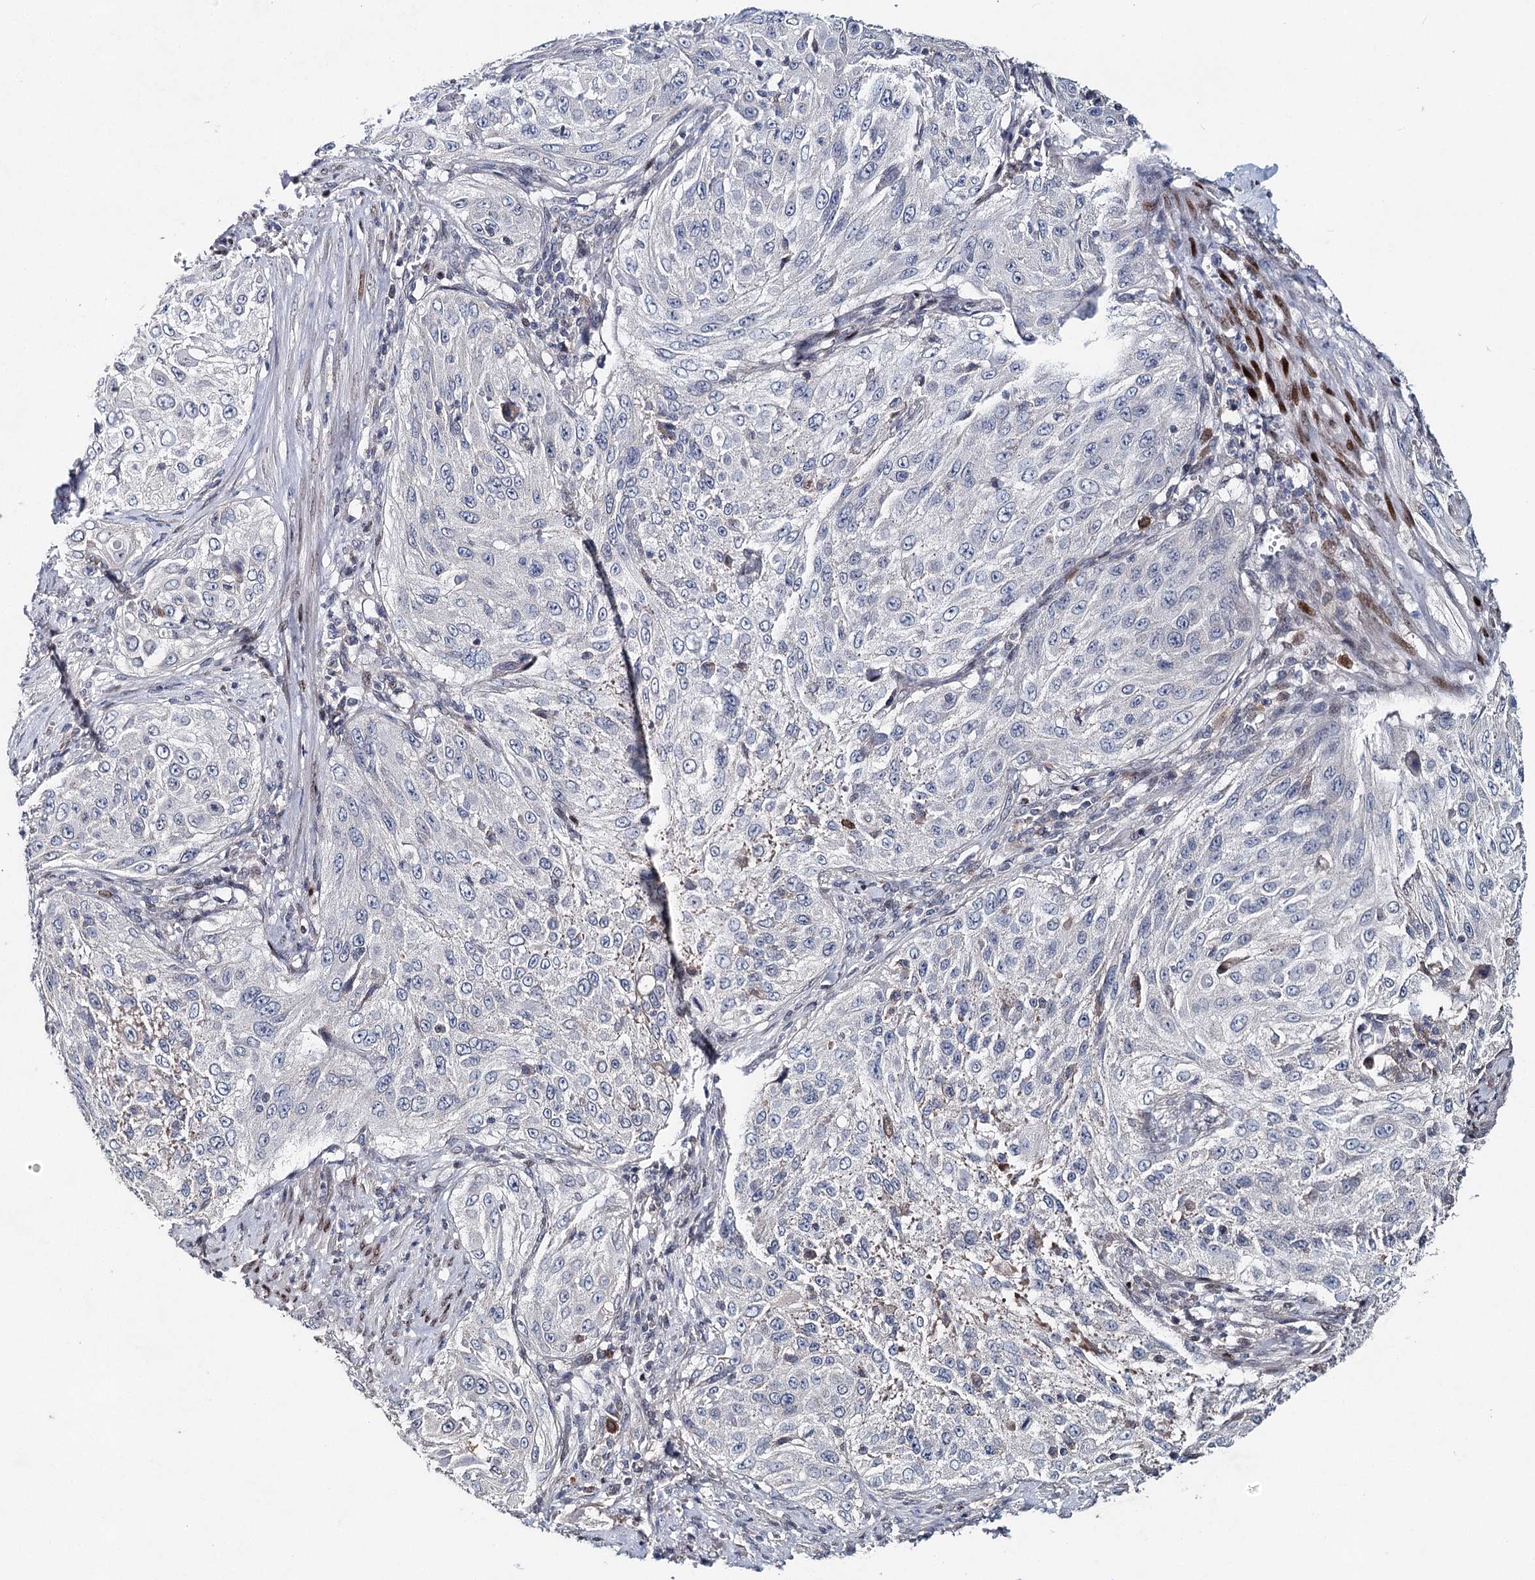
{"staining": {"intensity": "negative", "quantity": "none", "location": "none"}, "tissue": "cervical cancer", "cell_type": "Tumor cells", "image_type": "cancer", "snomed": [{"axis": "morphology", "description": "Squamous cell carcinoma, NOS"}, {"axis": "topography", "description": "Cervix"}], "caption": "DAB (3,3'-diaminobenzidine) immunohistochemical staining of human cervical squamous cell carcinoma exhibits no significant staining in tumor cells.", "gene": "FRMD4A", "patient": {"sex": "female", "age": 42}}